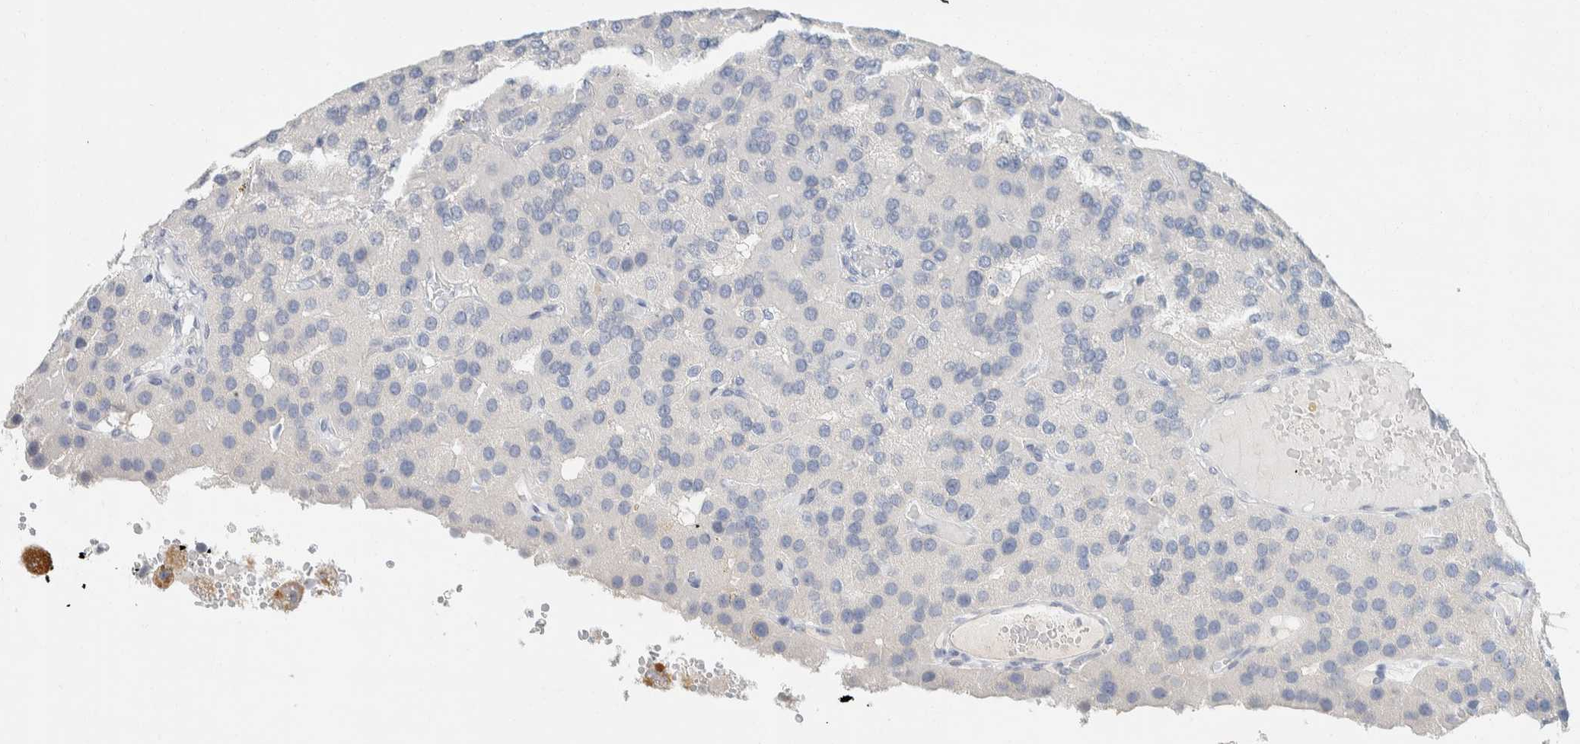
{"staining": {"intensity": "negative", "quantity": "none", "location": "none"}, "tissue": "parathyroid gland", "cell_type": "Glandular cells", "image_type": "normal", "snomed": [{"axis": "morphology", "description": "Normal tissue, NOS"}, {"axis": "morphology", "description": "Adenoma, NOS"}, {"axis": "topography", "description": "Parathyroid gland"}], "caption": "Immunohistochemistry micrograph of benign parathyroid gland: human parathyroid gland stained with DAB exhibits no significant protein expression in glandular cells.", "gene": "ALOX12B", "patient": {"sex": "female", "age": 86}}